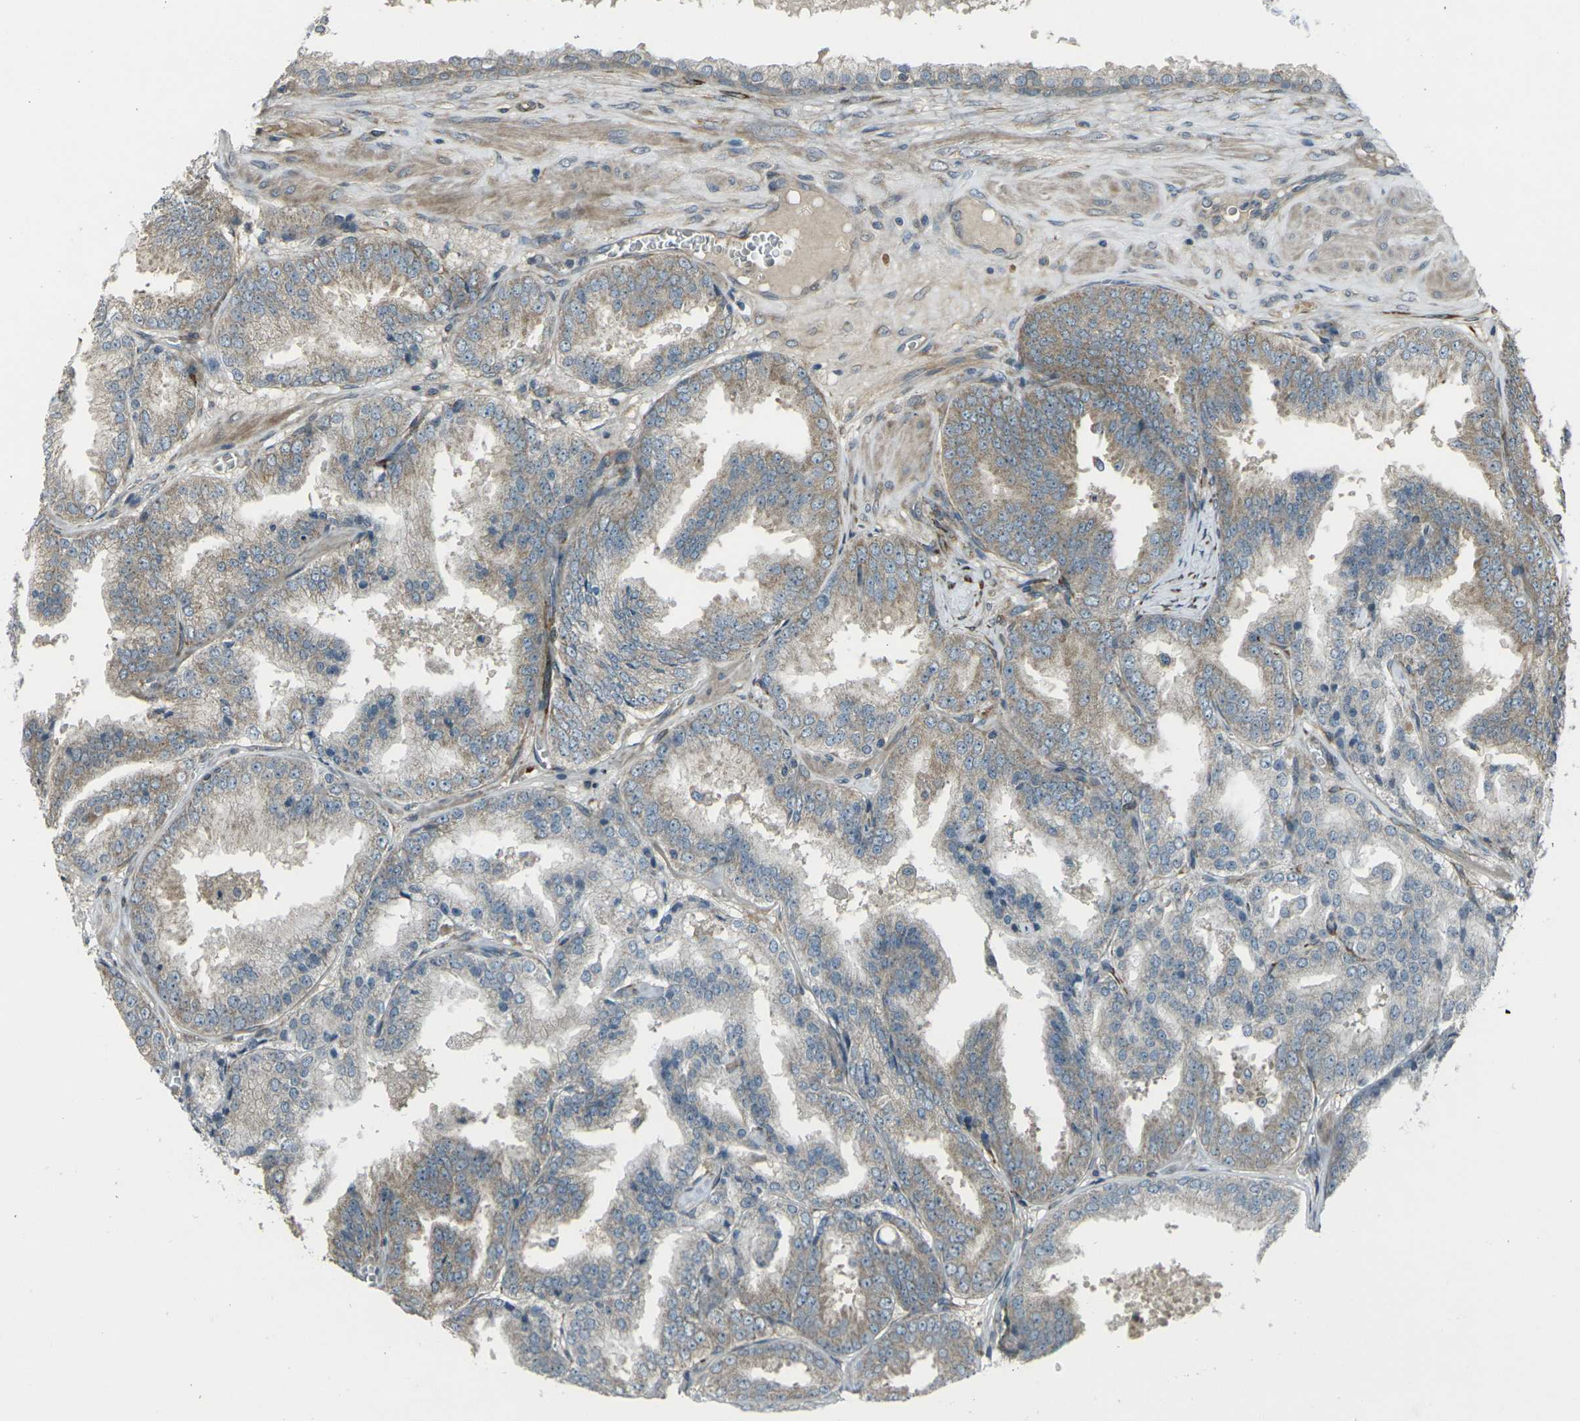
{"staining": {"intensity": "weak", "quantity": "25%-75%", "location": "cytoplasmic/membranous"}, "tissue": "prostate cancer", "cell_type": "Tumor cells", "image_type": "cancer", "snomed": [{"axis": "morphology", "description": "Adenocarcinoma, High grade"}, {"axis": "topography", "description": "Prostate"}], "caption": "Prostate cancer was stained to show a protein in brown. There is low levels of weak cytoplasmic/membranous expression in about 25%-75% of tumor cells.", "gene": "LSMEM1", "patient": {"sex": "male", "age": 61}}